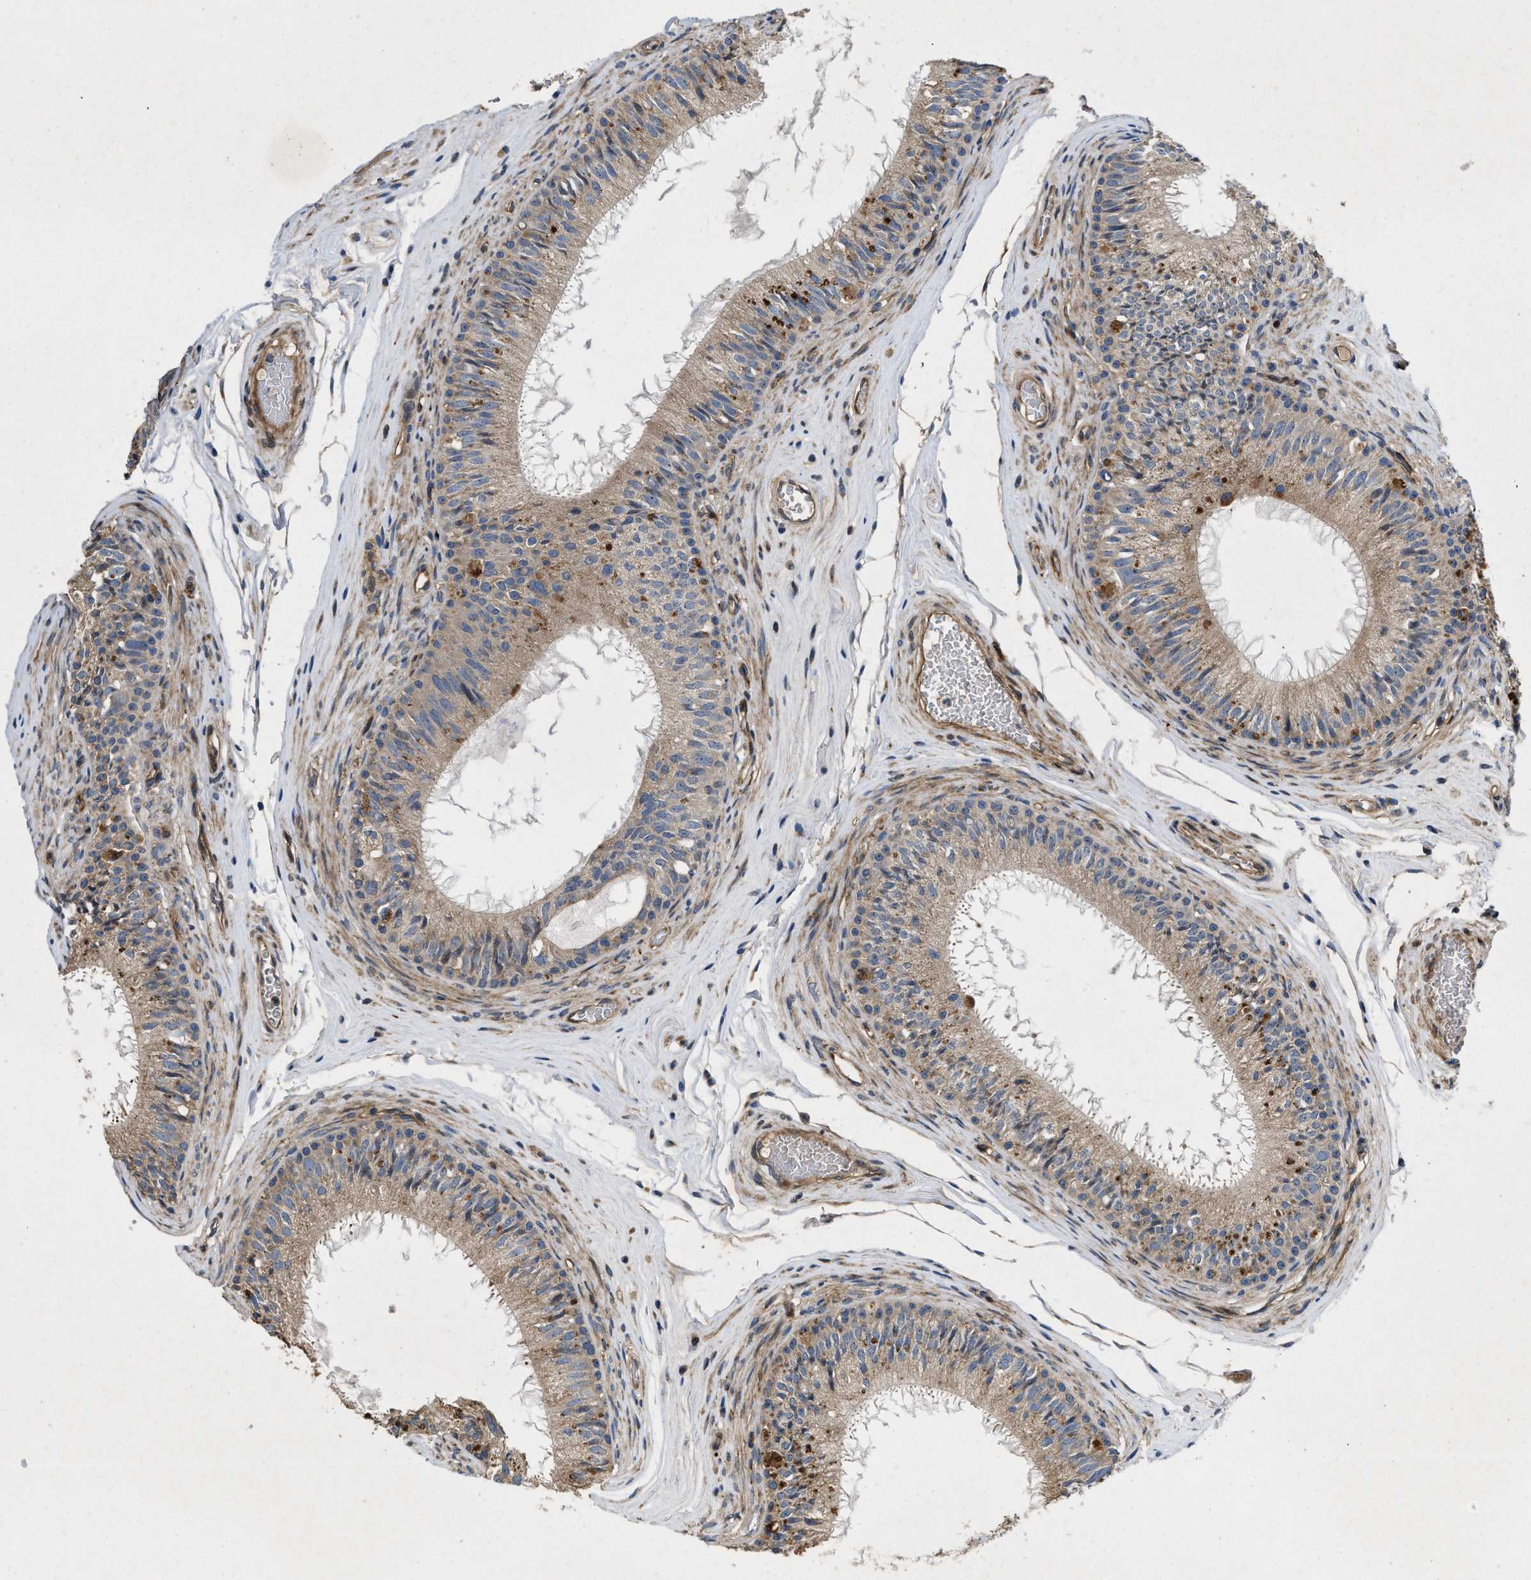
{"staining": {"intensity": "moderate", "quantity": ">75%", "location": "cytoplasmic/membranous"}, "tissue": "epididymis", "cell_type": "Glandular cells", "image_type": "normal", "snomed": [{"axis": "morphology", "description": "Normal tissue, NOS"}, {"axis": "topography", "description": "Testis"}, {"axis": "topography", "description": "Epididymis"}], "caption": "Immunohistochemical staining of normal epididymis displays >75% levels of moderate cytoplasmic/membranous protein expression in about >75% of glandular cells.", "gene": "HSPA12B", "patient": {"sex": "male", "age": 36}}